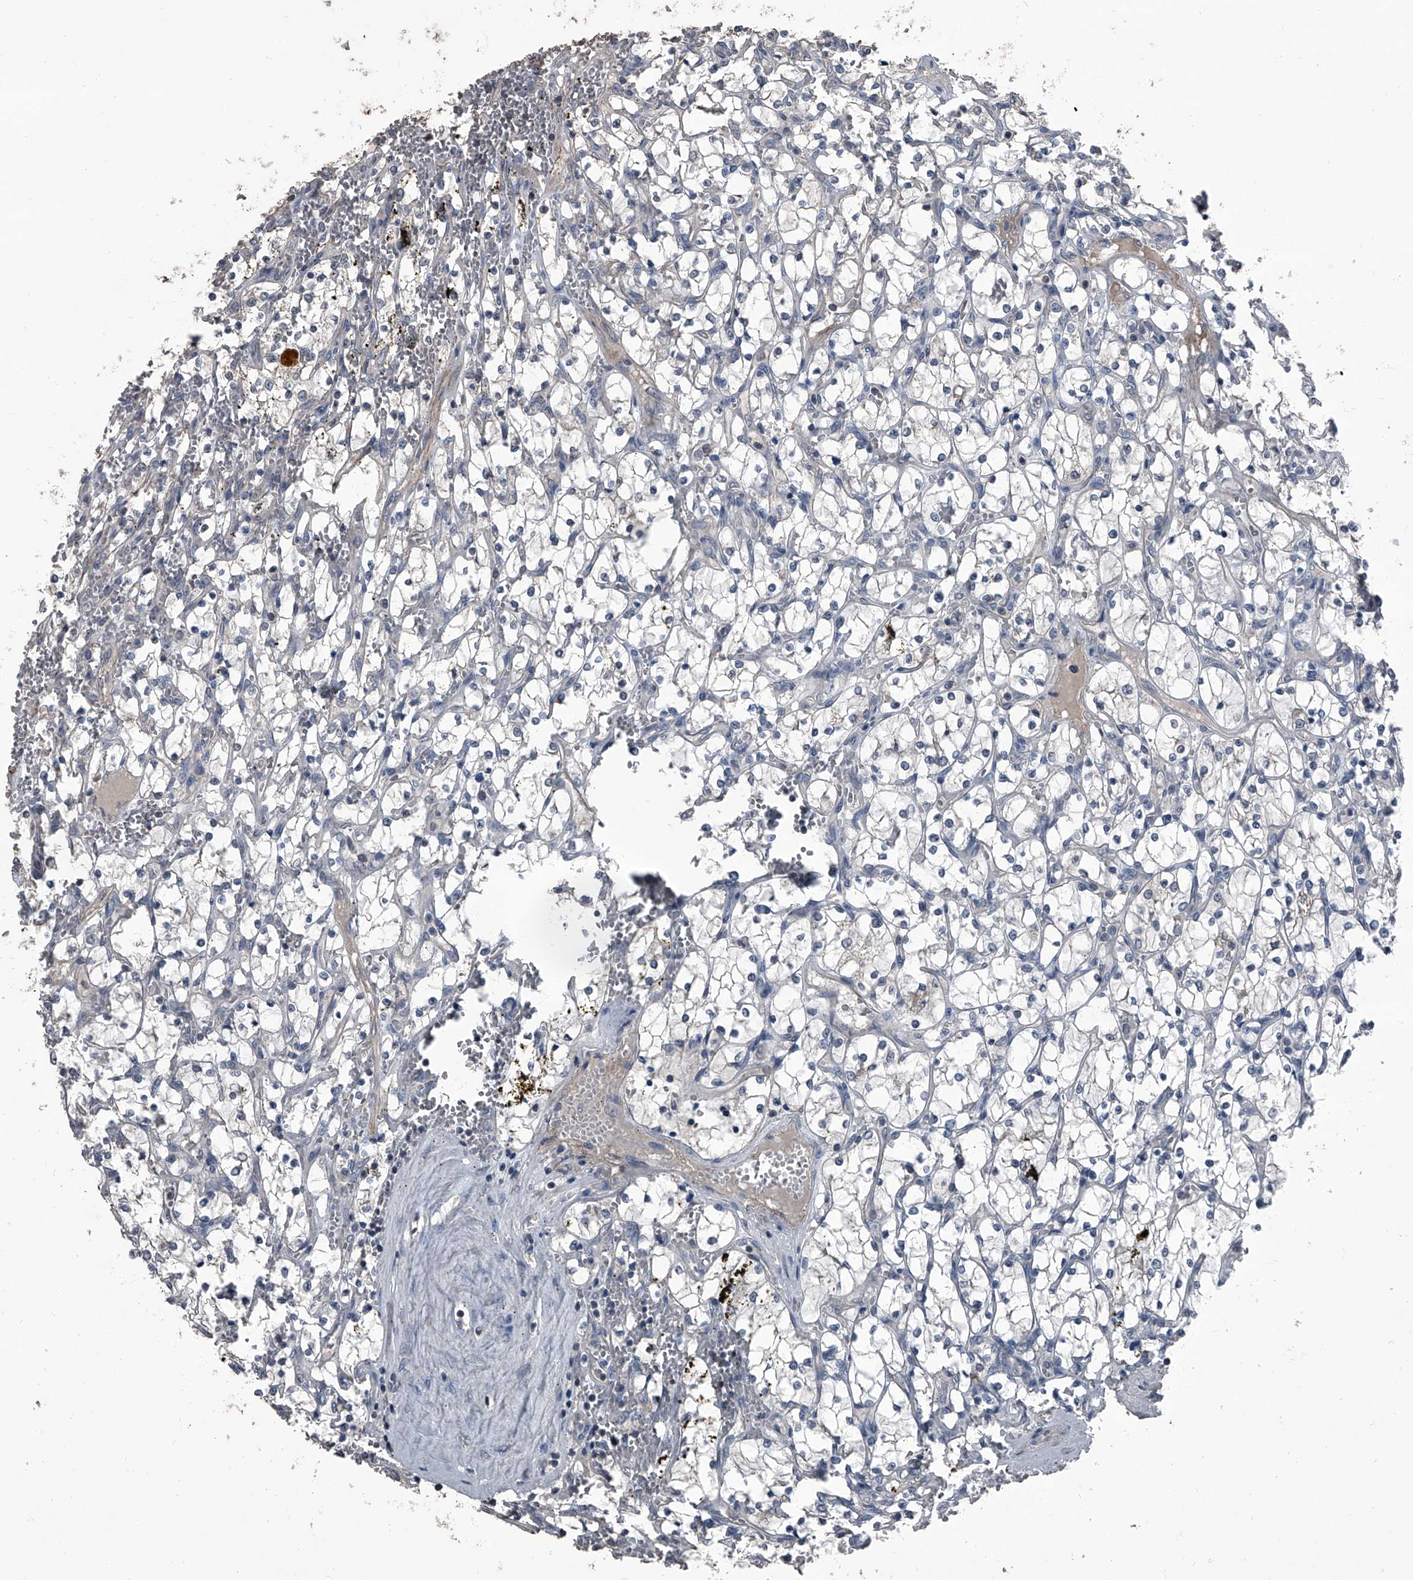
{"staining": {"intensity": "negative", "quantity": "none", "location": "none"}, "tissue": "renal cancer", "cell_type": "Tumor cells", "image_type": "cancer", "snomed": [{"axis": "morphology", "description": "Adenocarcinoma, NOS"}, {"axis": "topography", "description": "Kidney"}], "caption": "There is no significant expression in tumor cells of renal adenocarcinoma.", "gene": "OARD1", "patient": {"sex": "female", "age": 69}}